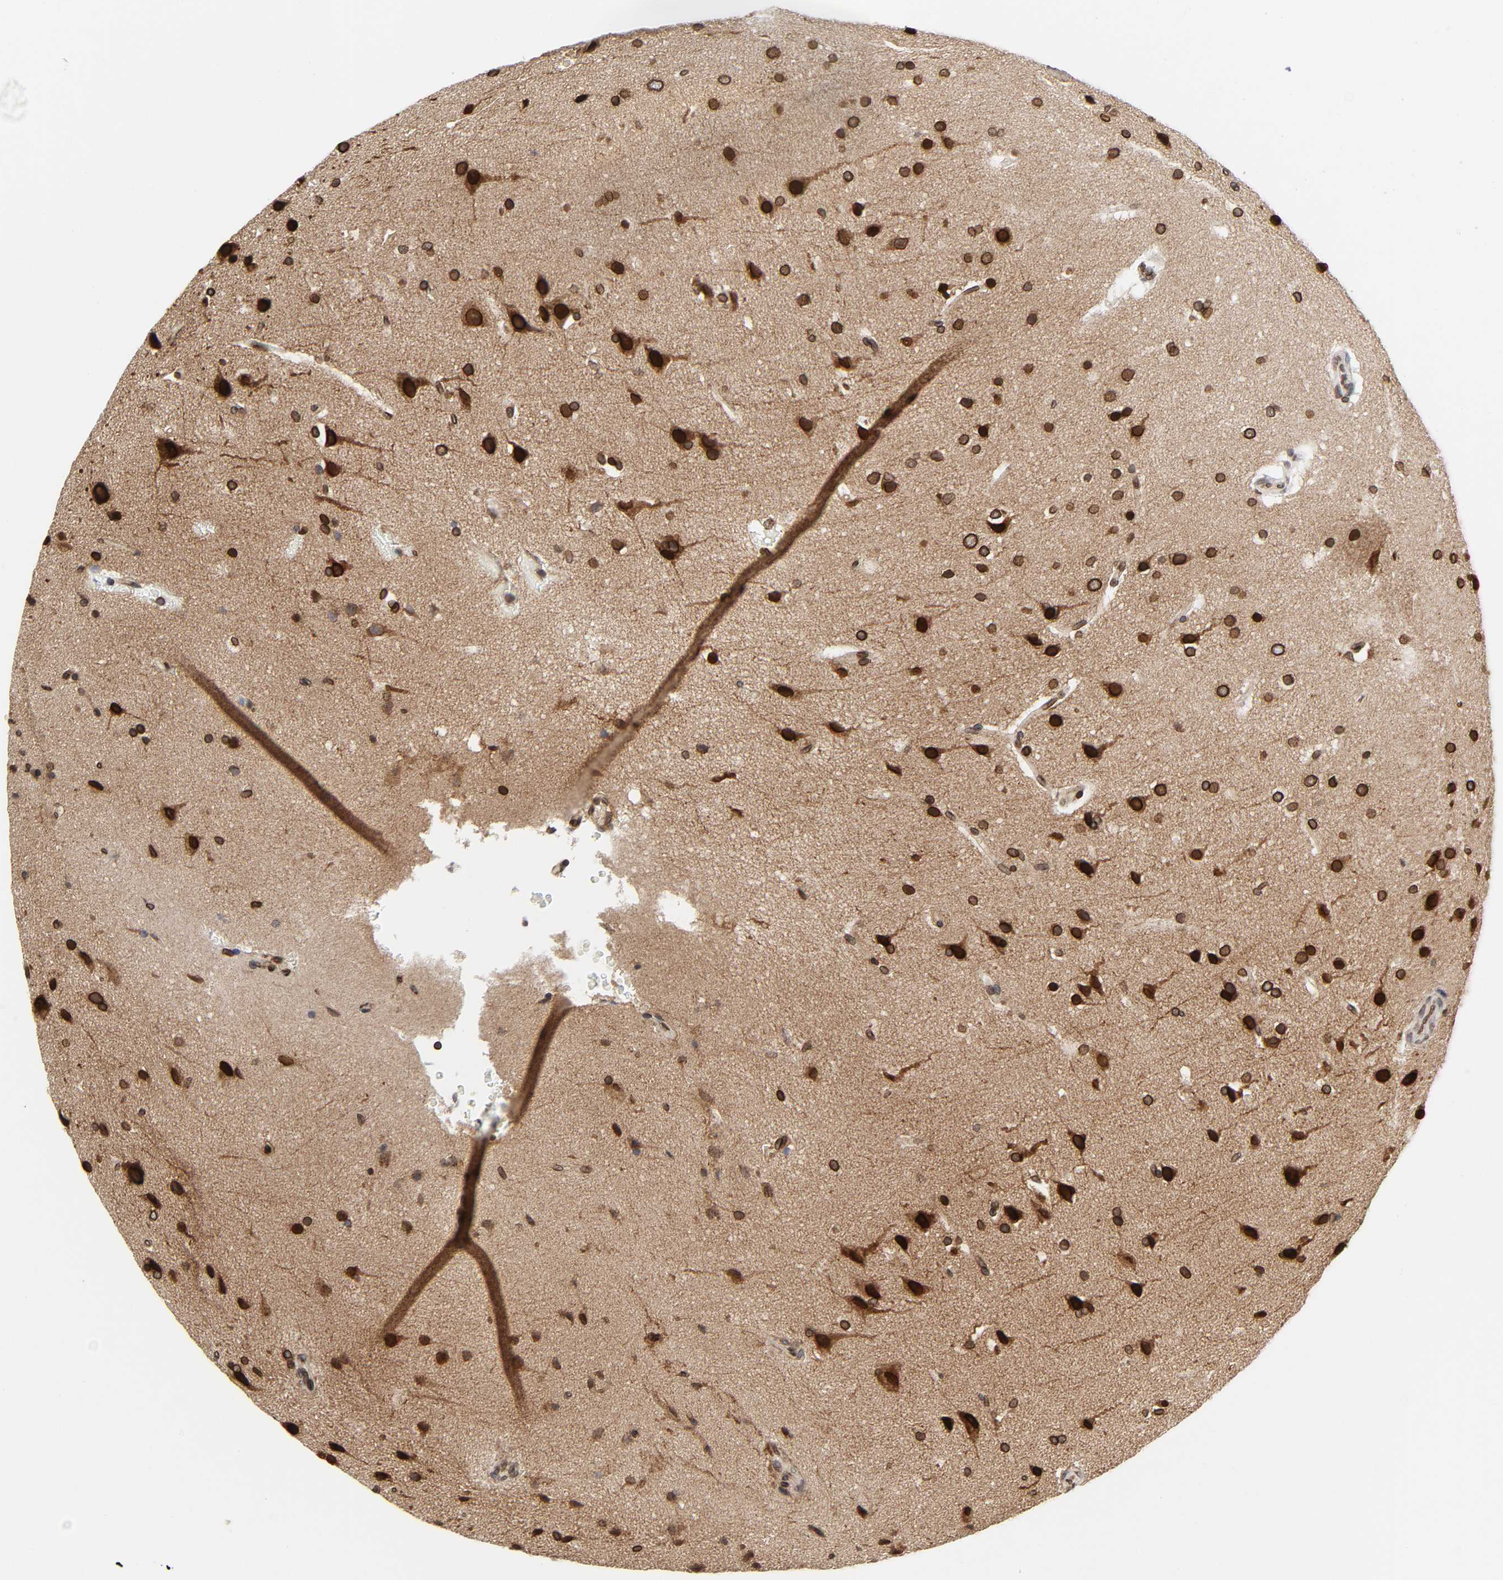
{"staining": {"intensity": "strong", "quantity": ">75%", "location": "cytoplasmic/membranous,nuclear"}, "tissue": "glioma", "cell_type": "Tumor cells", "image_type": "cancer", "snomed": [{"axis": "morphology", "description": "Glioma, malignant, Low grade"}, {"axis": "topography", "description": "Cerebral cortex"}], "caption": "Immunohistochemical staining of human malignant low-grade glioma exhibits high levels of strong cytoplasmic/membranous and nuclear positivity in about >75% of tumor cells.", "gene": "RANGAP1", "patient": {"sex": "female", "age": 47}}